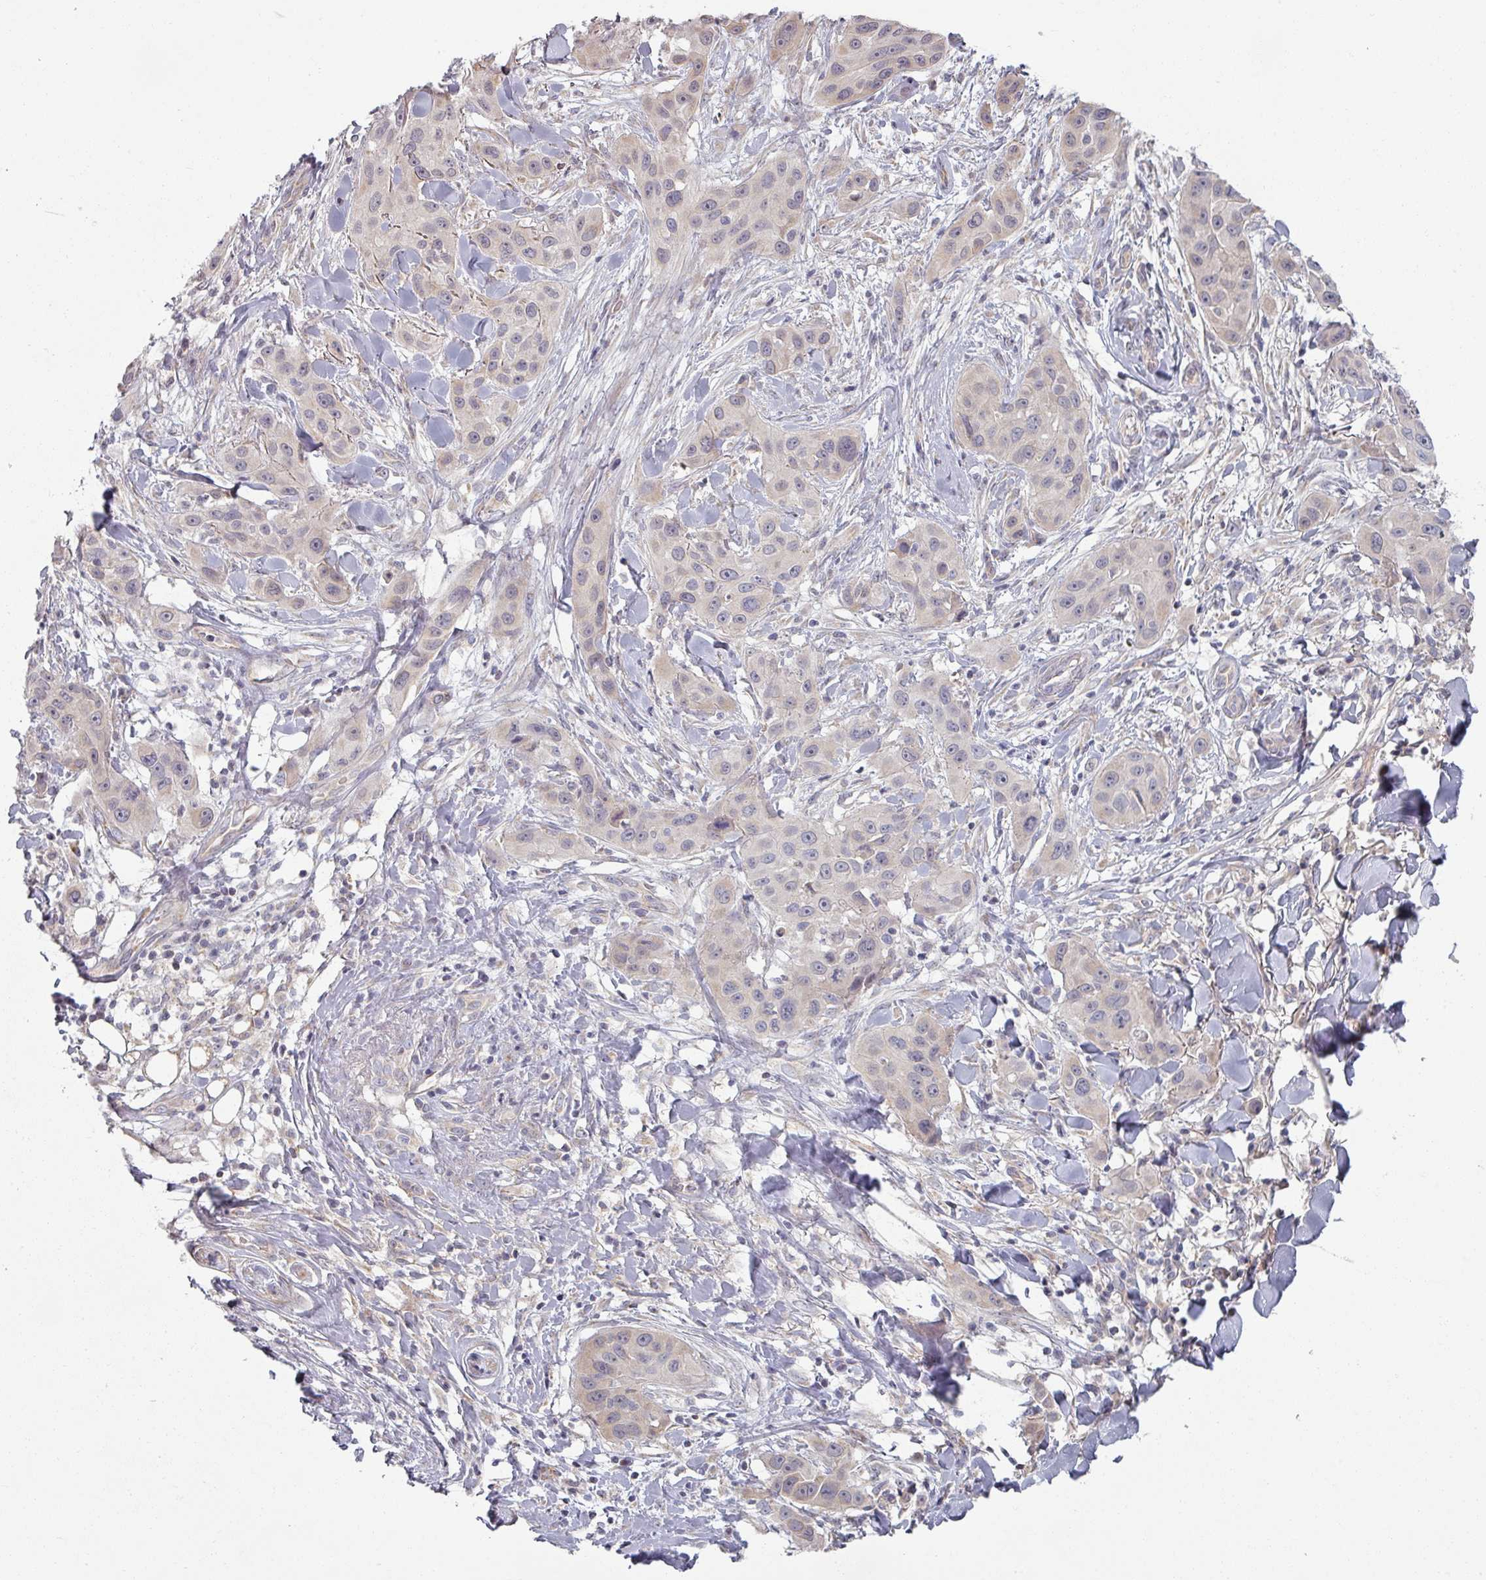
{"staining": {"intensity": "negative", "quantity": "none", "location": "none"}, "tissue": "skin cancer", "cell_type": "Tumor cells", "image_type": "cancer", "snomed": [{"axis": "morphology", "description": "Squamous cell carcinoma, NOS"}, {"axis": "topography", "description": "Skin"}], "caption": "There is no significant expression in tumor cells of skin squamous cell carcinoma.", "gene": "PLEKHJ1", "patient": {"sex": "male", "age": 63}}